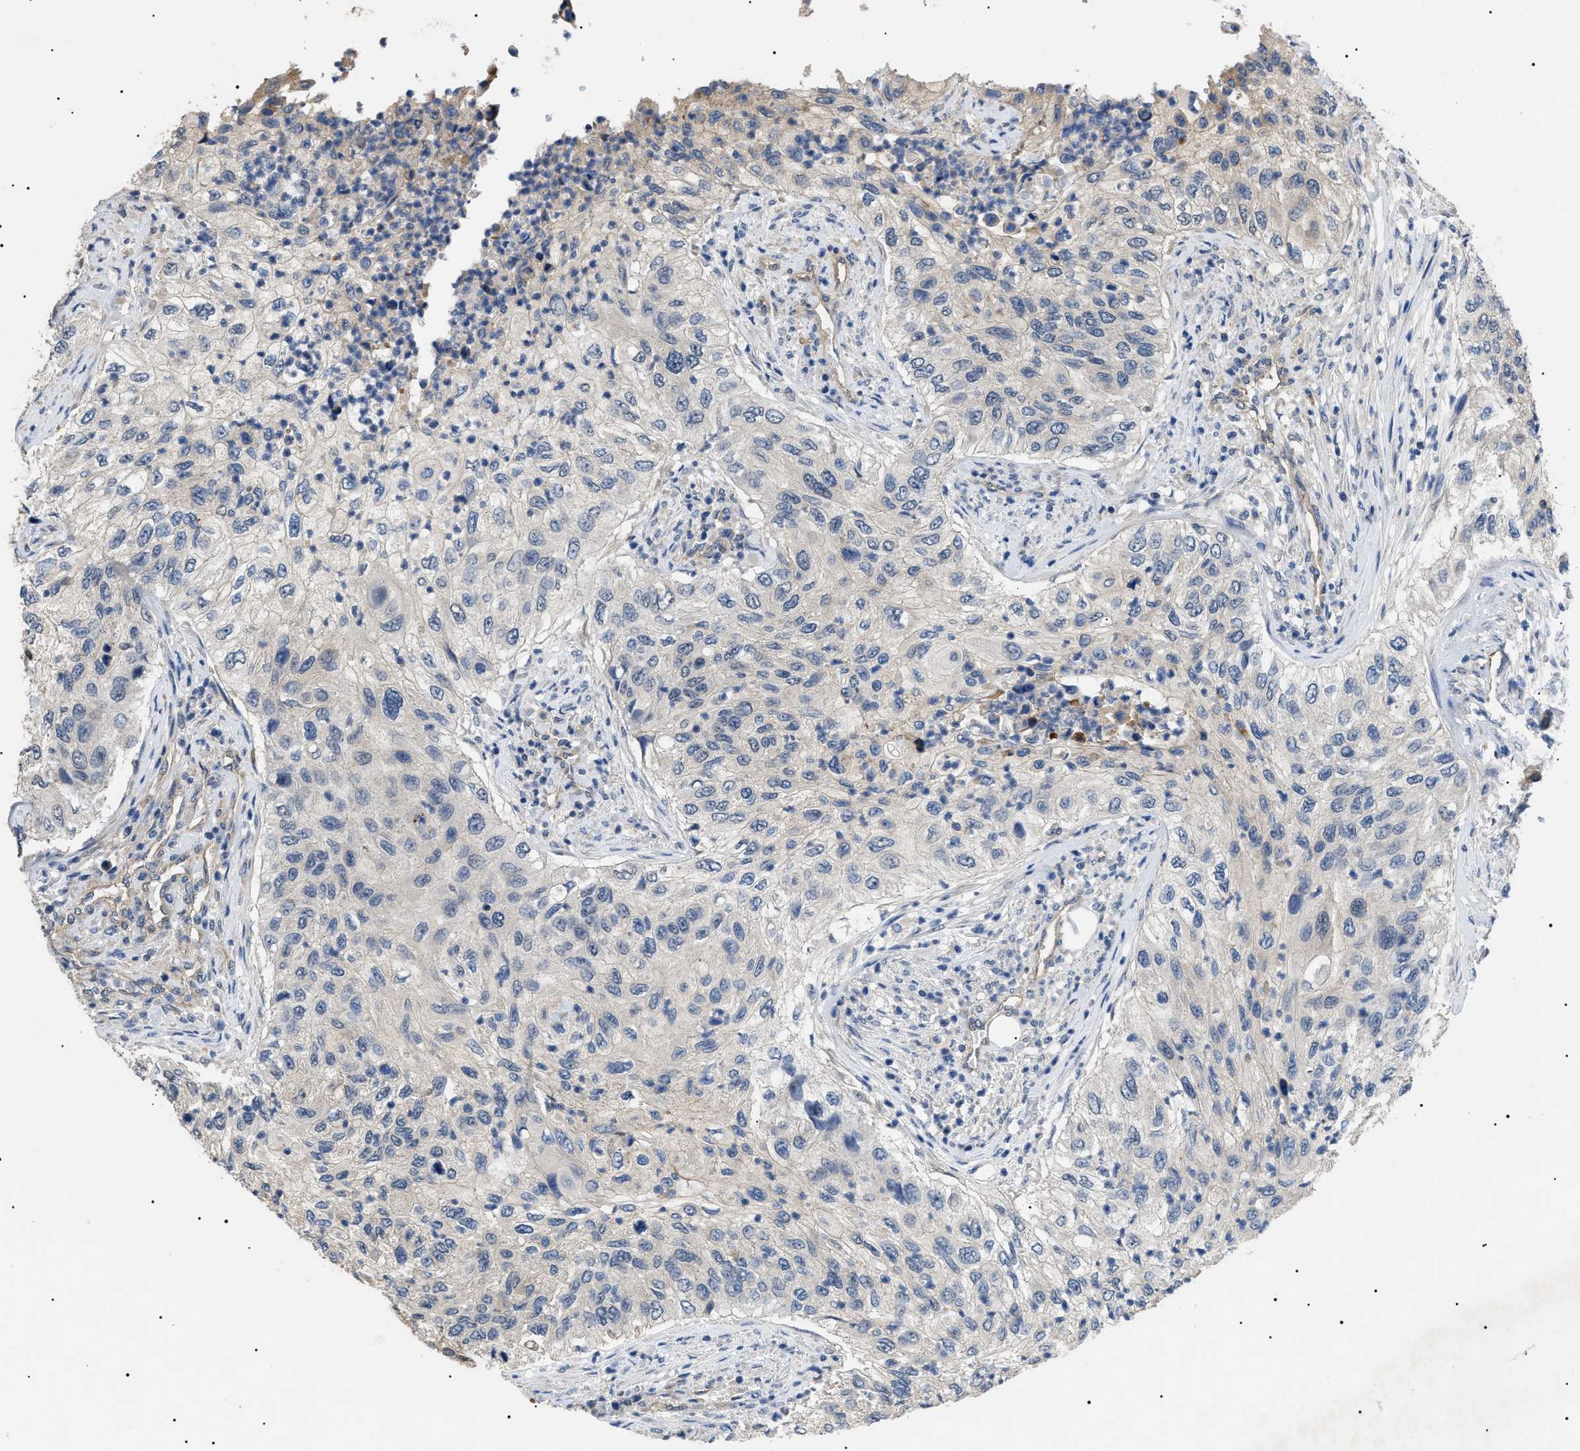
{"staining": {"intensity": "negative", "quantity": "none", "location": "none"}, "tissue": "urothelial cancer", "cell_type": "Tumor cells", "image_type": "cancer", "snomed": [{"axis": "morphology", "description": "Urothelial carcinoma, High grade"}, {"axis": "topography", "description": "Urinary bladder"}], "caption": "The histopathology image demonstrates no staining of tumor cells in urothelial cancer.", "gene": "CRCP", "patient": {"sex": "female", "age": 60}}